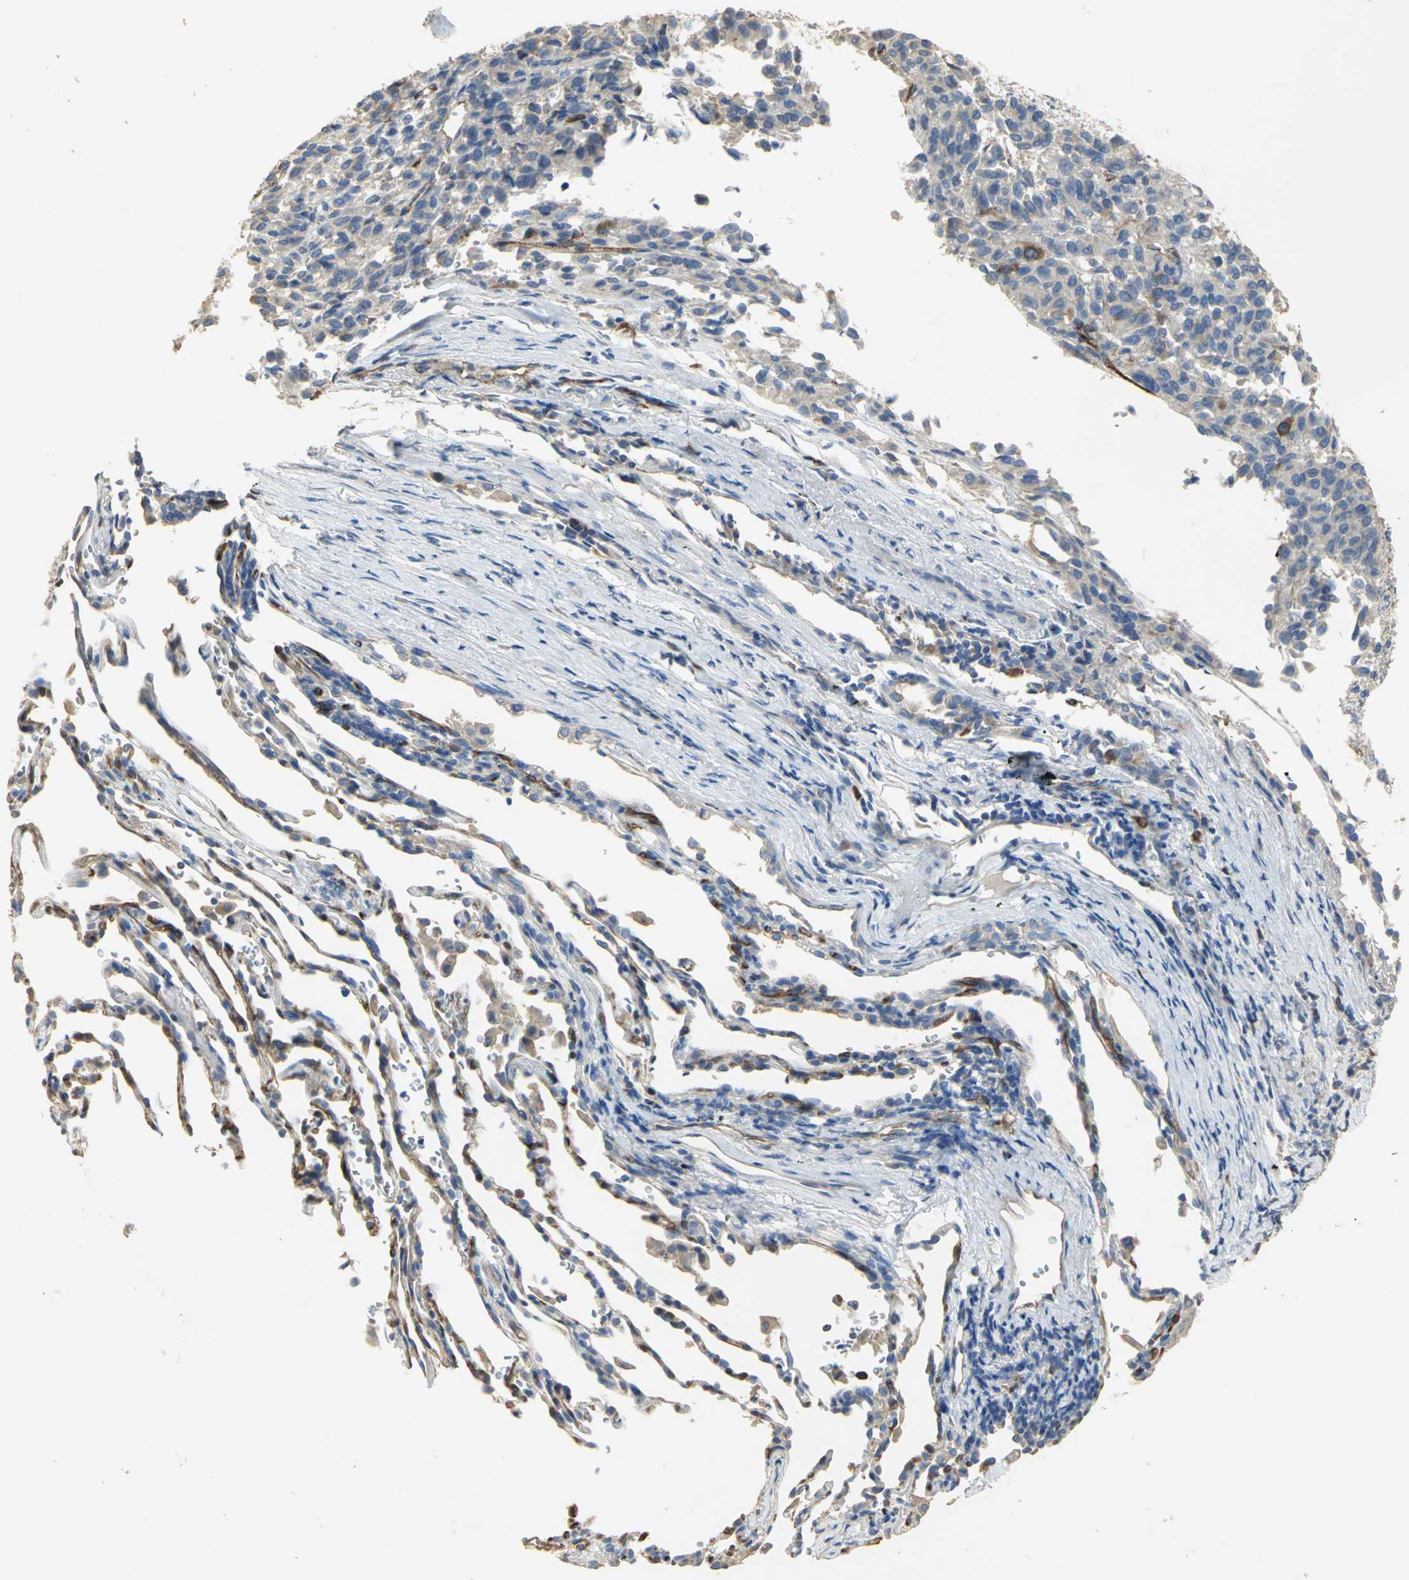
{"staining": {"intensity": "moderate", "quantity": "<25%", "location": "cytoplasmic/membranous"}, "tissue": "melanoma", "cell_type": "Tumor cells", "image_type": "cancer", "snomed": [{"axis": "morphology", "description": "Malignant melanoma, Metastatic site"}, {"axis": "topography", "description": "Lung"}], "caption": "Melanoma stained for a protein (brown) demonstrates moderate cytoplasmic/membranous positive expression in approximately <25% of tumor cells.", "gene": "DLGAP5", "patient": {"sex": "male", "age": 64}}